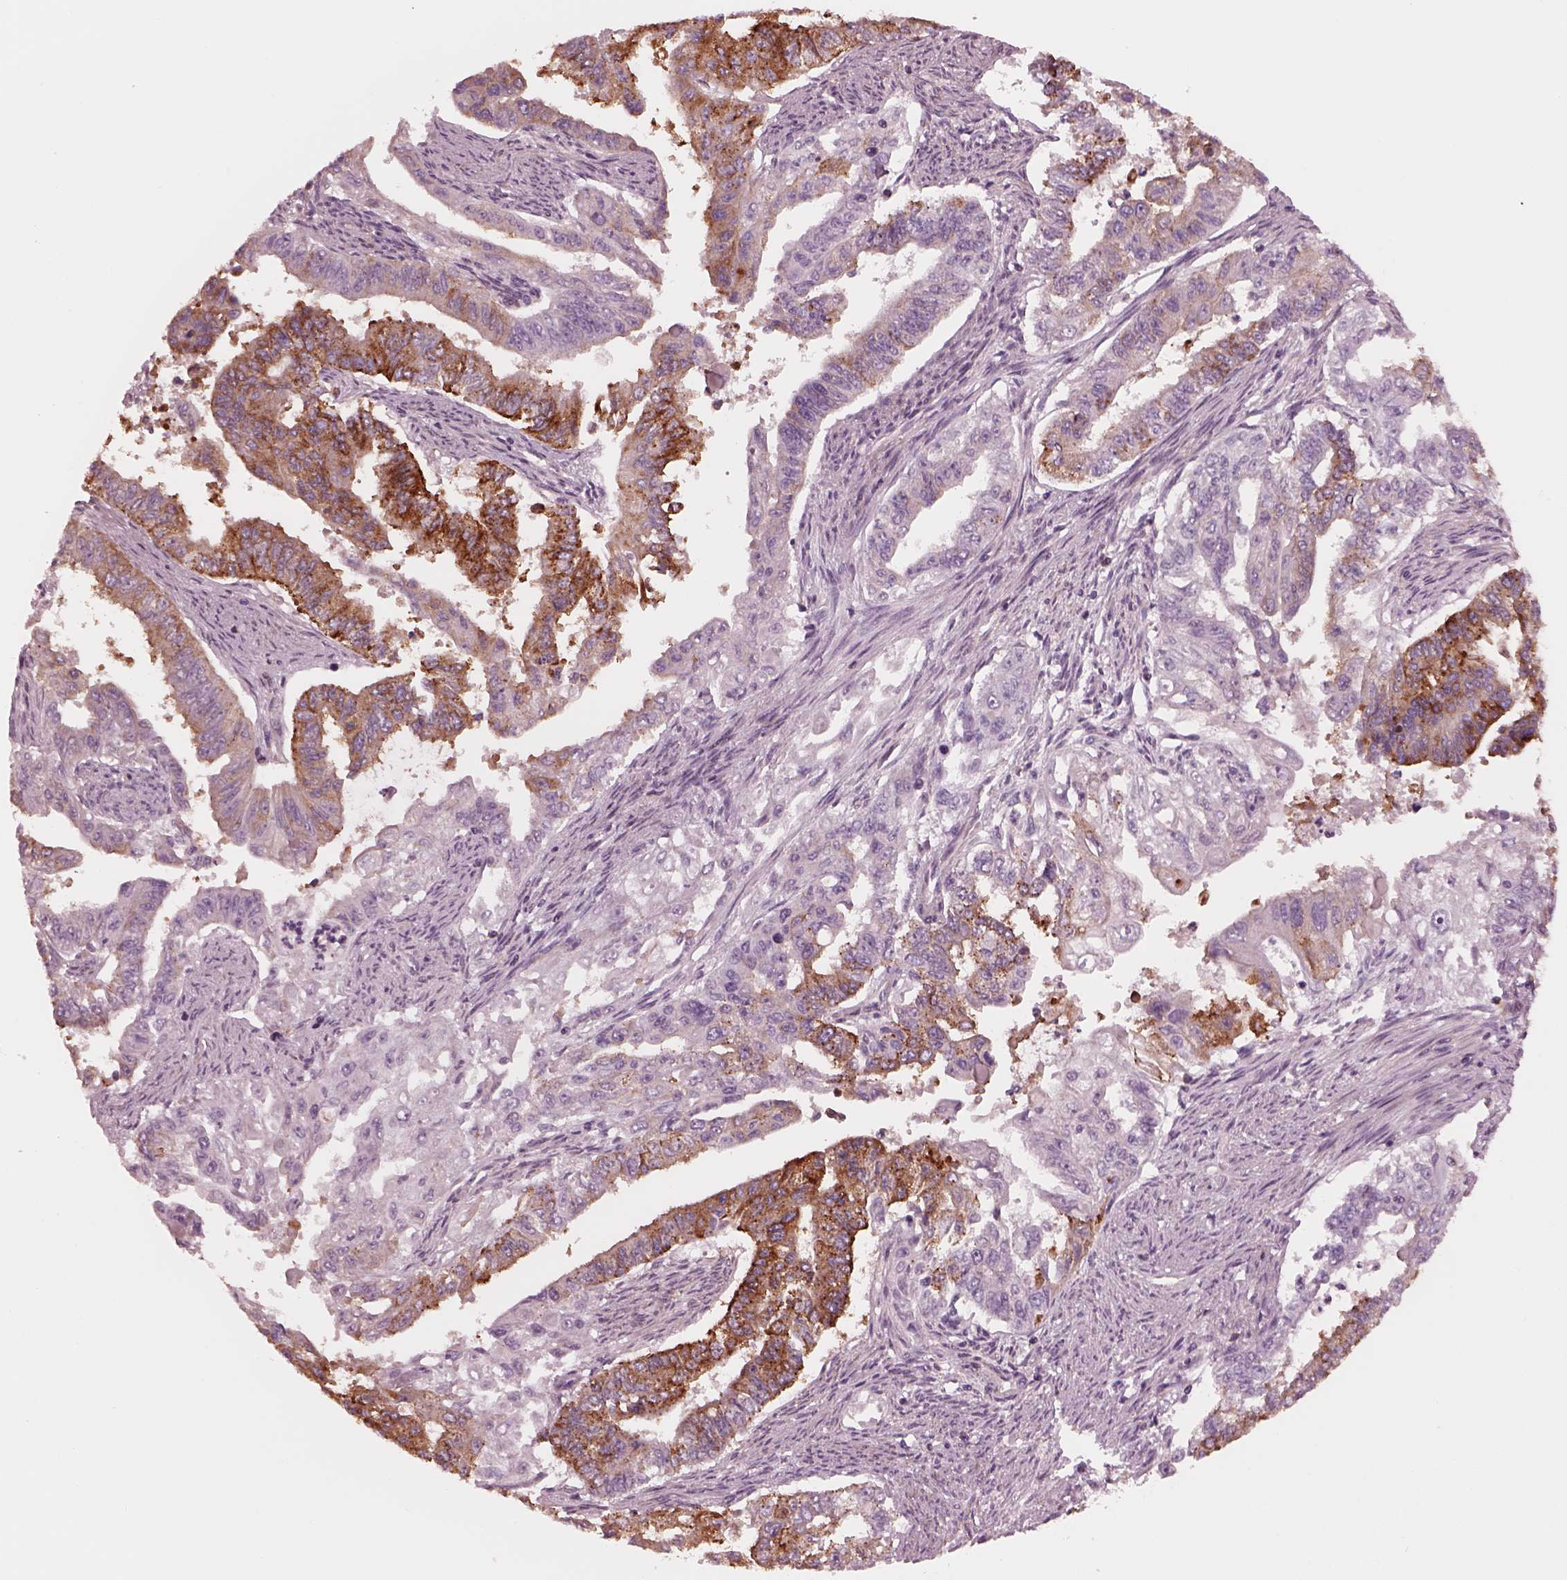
{"staining": {"intensity": "strong", "quantity": "25%-75%", "location": "cytoplasmic/membranous"}, "tissue": "endometrial cancer", "cell_type": "Tumor cells", "image_type": "cancer", "snomed": [{"axis": "morphology", "description": "Adenocarcinoma, NOS"}, {"axis": "topography", "description": "Uterus"}], "caption": "An image showing strong cytoplasmic/membranous staining in about 25%-75% of tumor cells in endometrial adenocarcinoma, as visualized by brown immunohistochemical staining.", "gene": "ELAPOR1", "patient": {"sex": "female", "age": 59}}